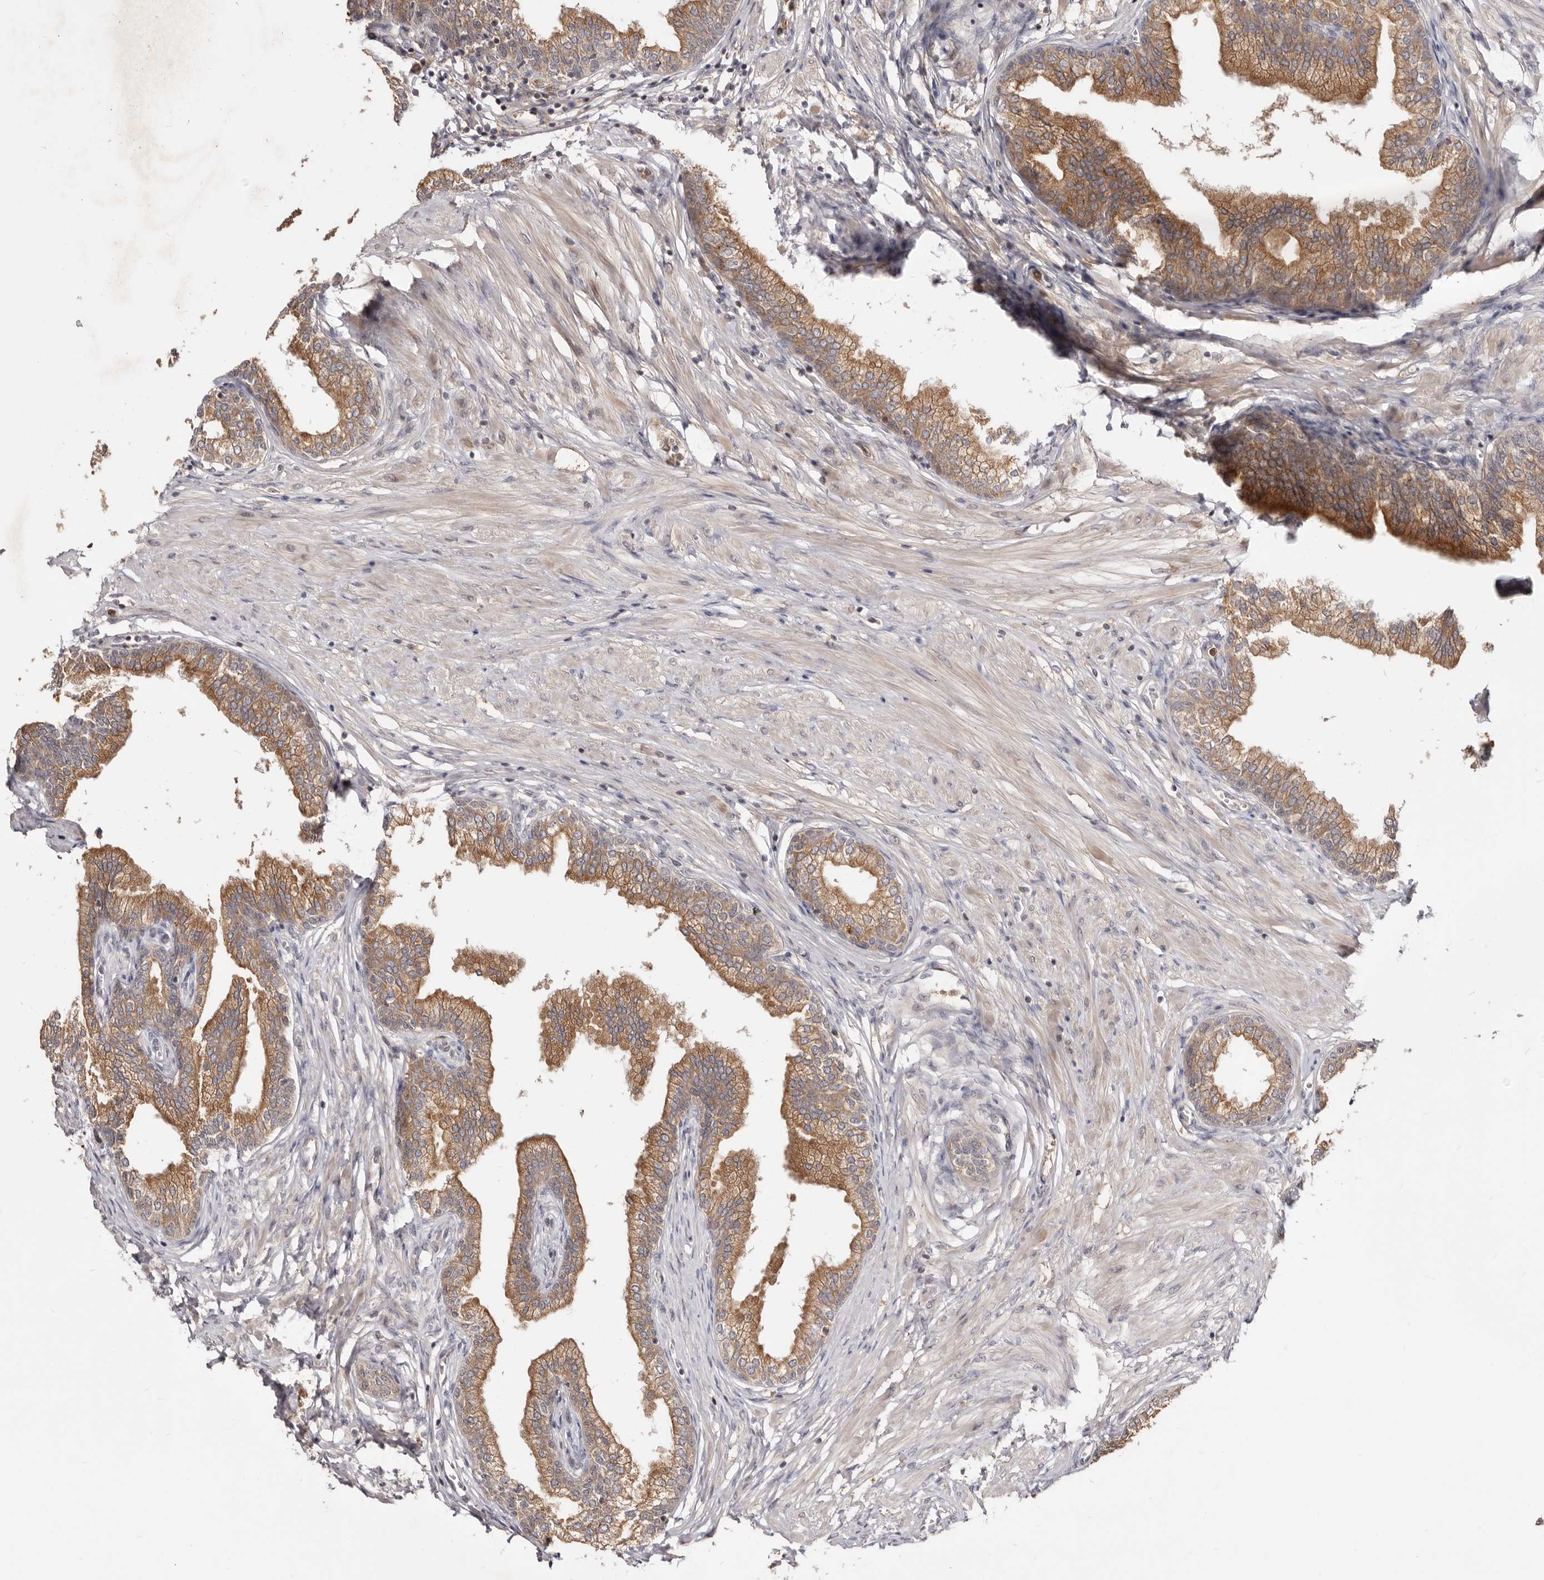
{"staining": {"intensity": "moderate", "quantity": ">75%", "location": "cytoplasmic/membranous"}, "tissue": "prostate", "cell_type": "Glandular cells", "image_type": "normal", "snomed": [{"axis": "morphology", "description": "Normal tissue, NOS"}, {"axis": "morphology", "description": "Urothelial carcinoma, Low grade"}, {"axis": "topography", "description": "Urinary bladder"}, {"axis": "topography", "description": "Prostate"}], "caption": "Immunohistochemistry (IHC) of benign human prostate exhibits medium levels of moderate cytoplasmic/membranous expression in approximately >75% of glandular cells.", "gene": "TC2N", "patient": {"sex": "male", "age": 60}}